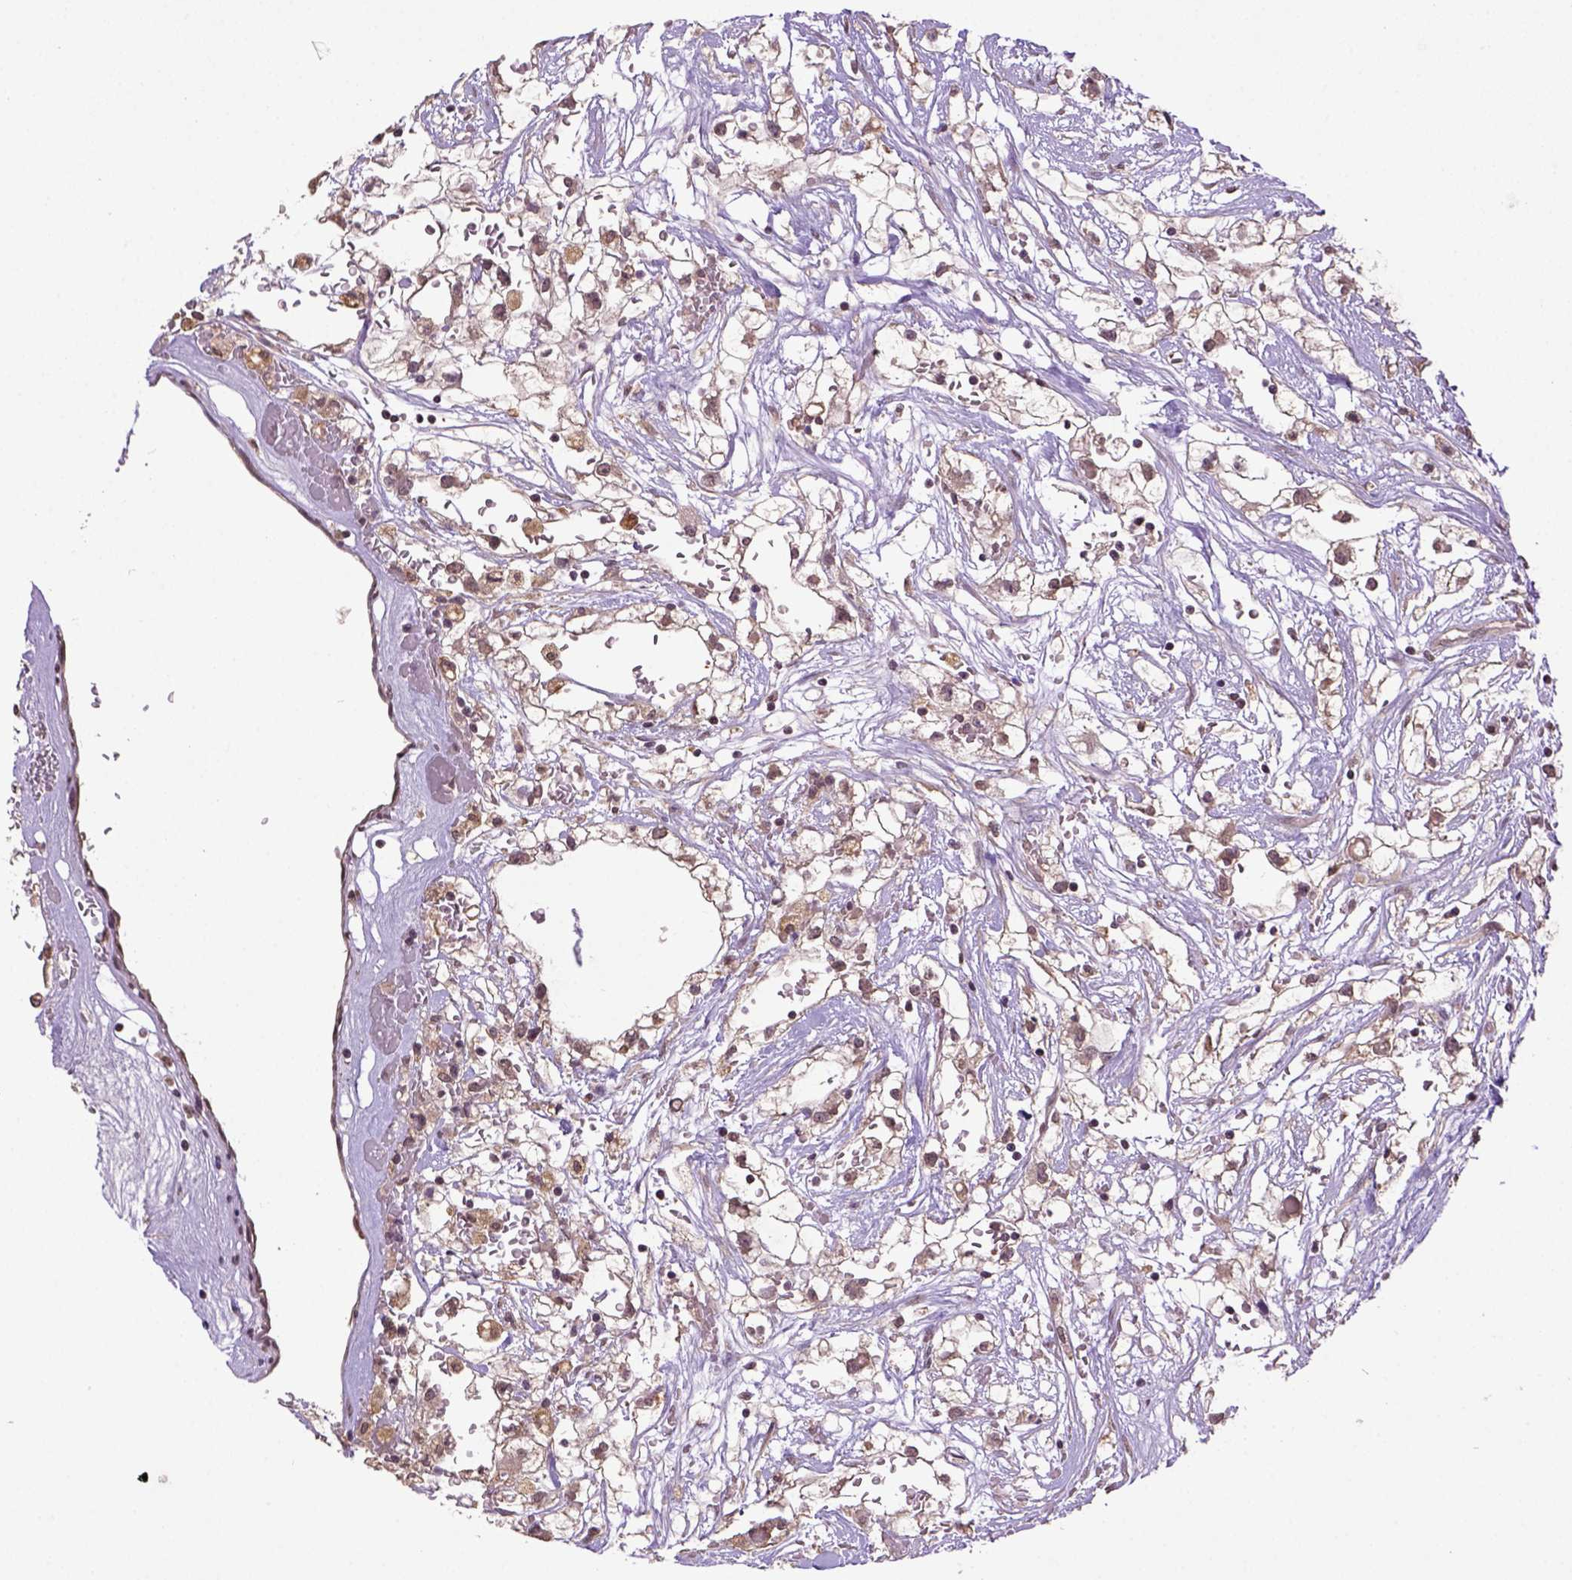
{"staining": {"intensity": "weak", "quantity": ">75%", "location": "cytoplasmic/membranous"}, "tissue": "renal cancer", "cell_type": "Tumor cells", "image_type": "cancer", "snomed": [{"axis": "morphology", "description": "Adenocarcinoma, NOS"}, {"axis": "topography", "description": "Kidney"}], "caption": "A histopathology image showing weak cytoplasmic/membranous expression in about >75% of tumor cells in adenocarcinoma (renal), as visualized by brown immunohistochemical staining.", "gene": "WDR17", "patient": {"sex": "male", "age": 59}}